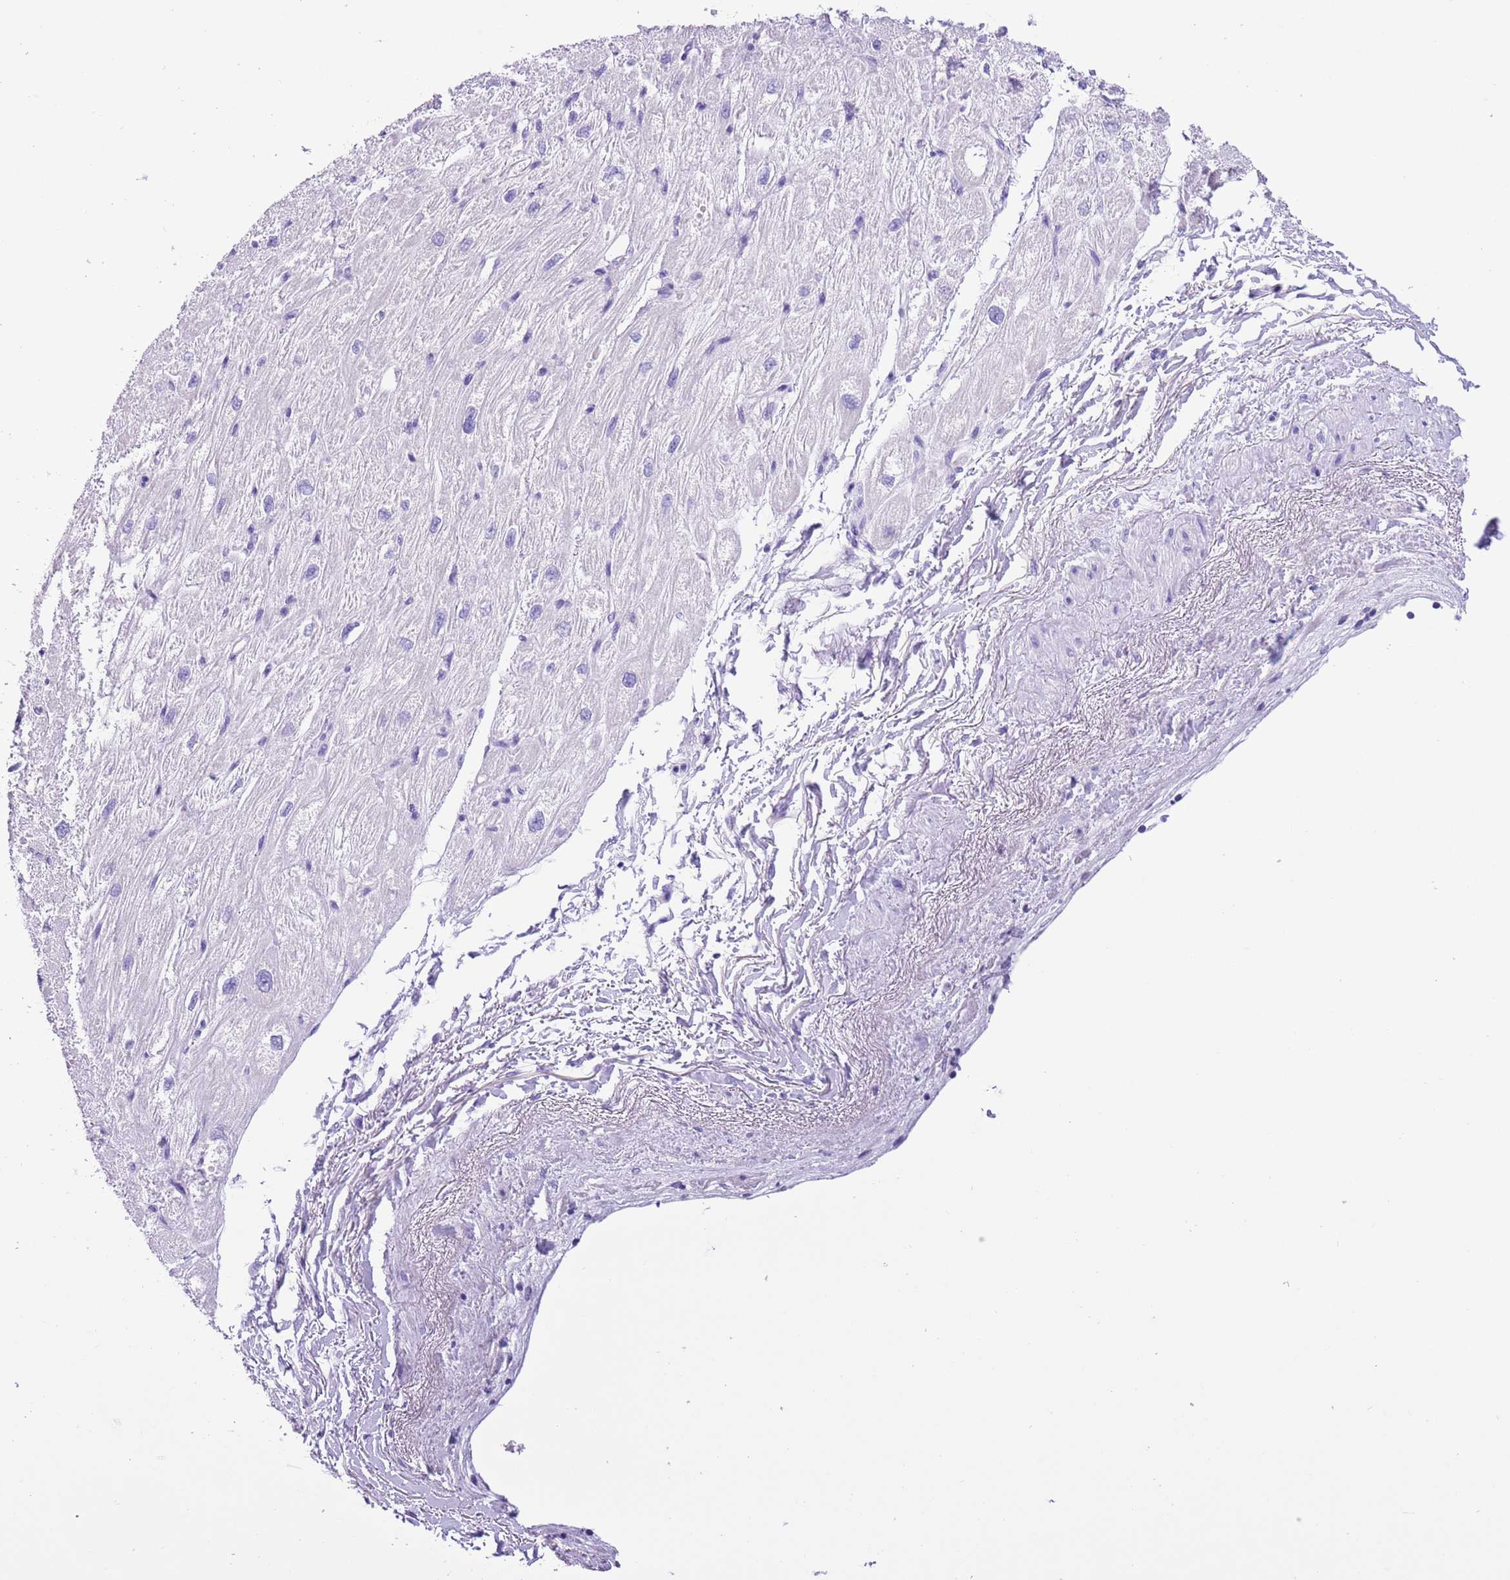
{"staining": {"intensity": "negative", "quantity": "none", "location": "none"}, "tissue": "heart muscle", "cell_type": "Cardiomyocytes", "image_type": "normal", "snomed": [{"axis": "morphology", "description": "Normal tissue, NOS"}, {"axis": "topography", "description": "Heart"}], "caption": "The photomicrograph reveals no staining of cardiomyocytes in unremarkable heart muscle.", "gene": "TBC1D10B", "patient": {"sex": "male", "age": 65}}